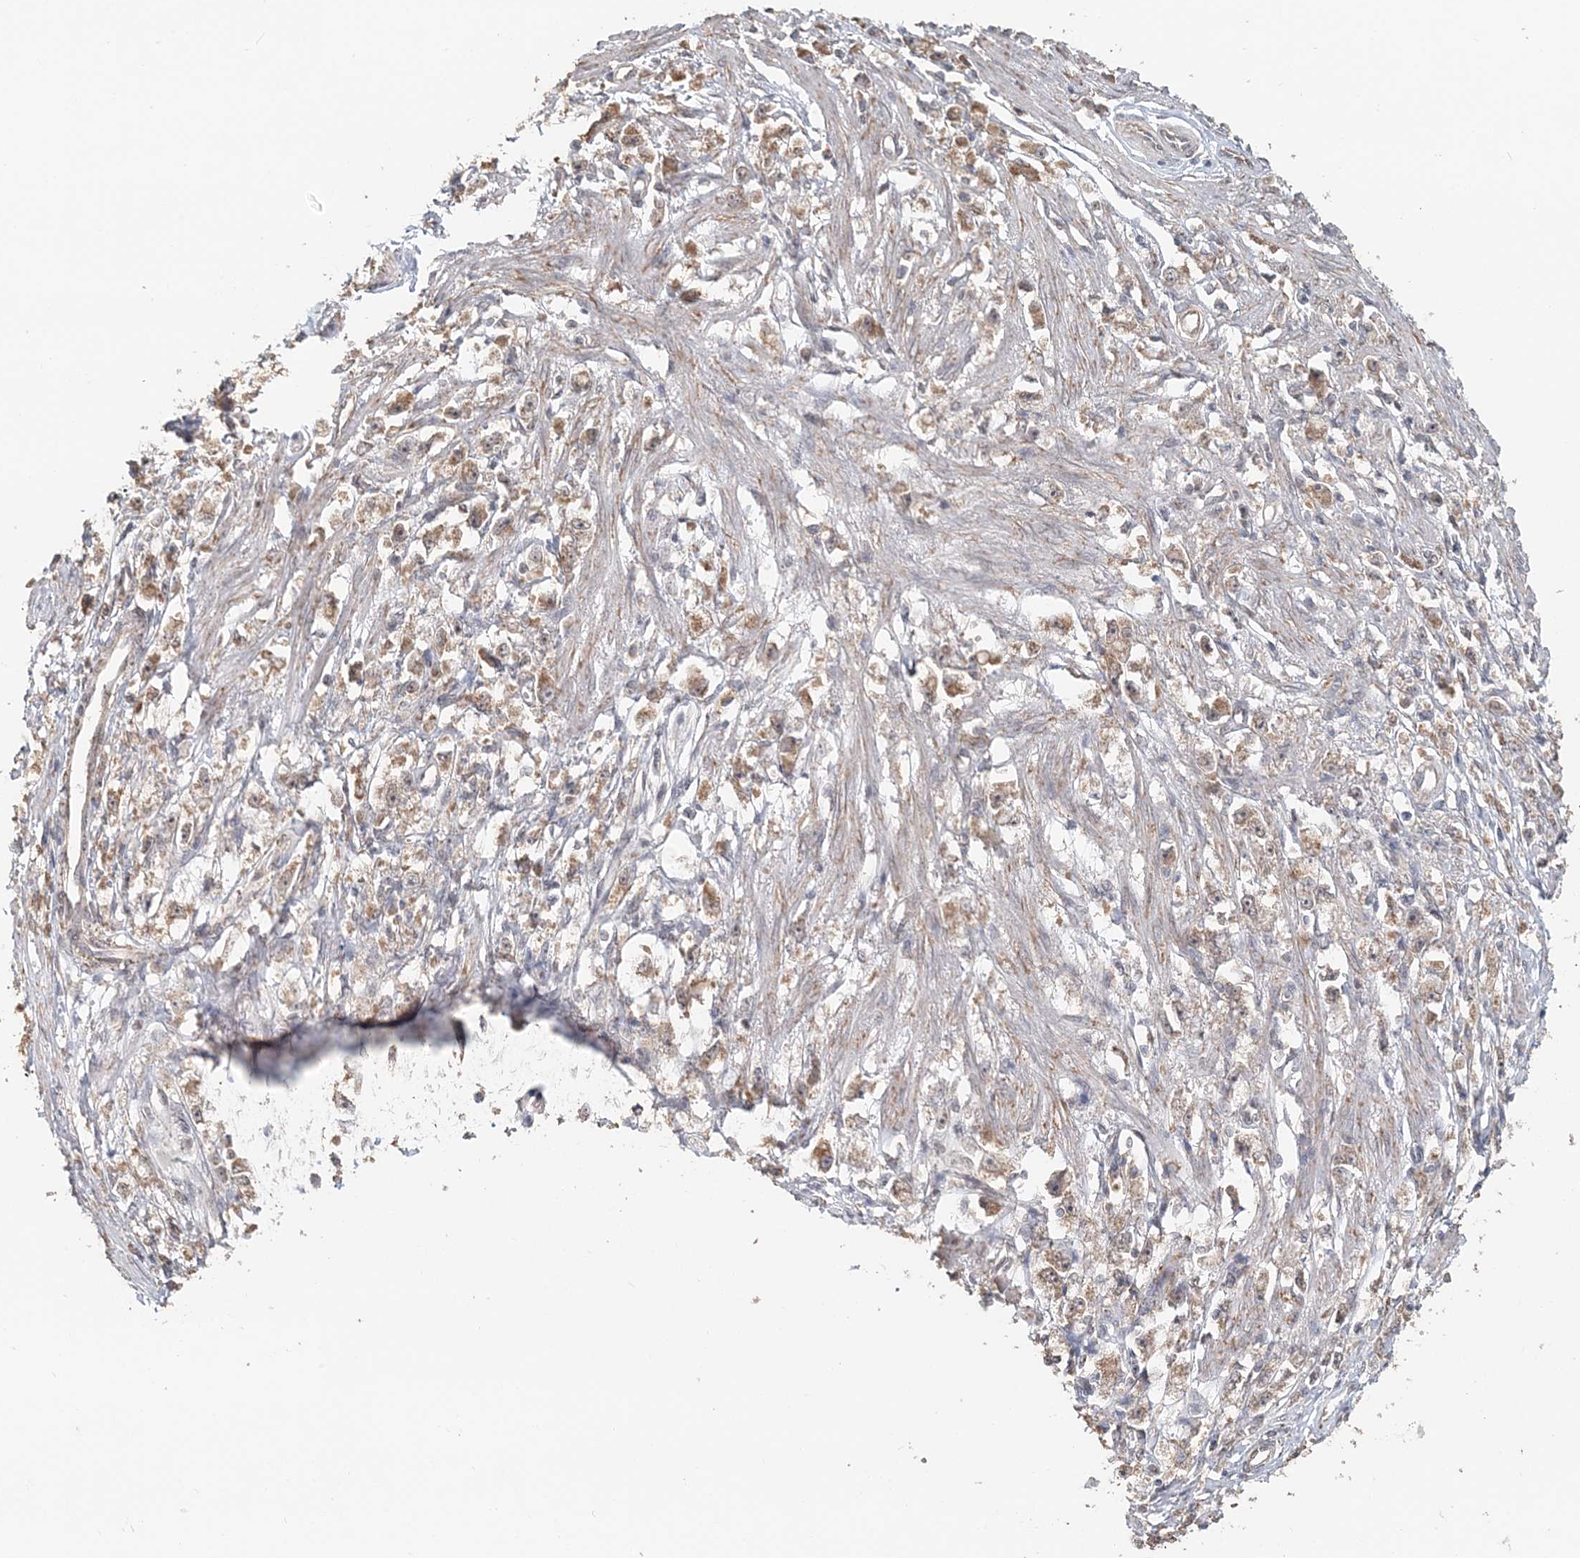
{"staining": {"intensity": "moderate", "quantity": ">75%", "location": "cytoplasmic/membranous"}, "tissue": "stomach cancer", "cell_type": "Tumor cells", "image_type": "cancer", "snomed": [{"axis": "morphology", "description": "Adenocarcinoma, NOS"}, {"axis": "topography", "description": "Stomach"}], "caption": "Immunohistochemistry image of human adenocarcinoma (stomach) stained for a protein (brown), which demonstrates medium levels of moderate cytoplasmic/membranous staining in about >75% of tumor cells.", "gene": "FBXO38", "patient": {"sex": "female", "age": 59}}